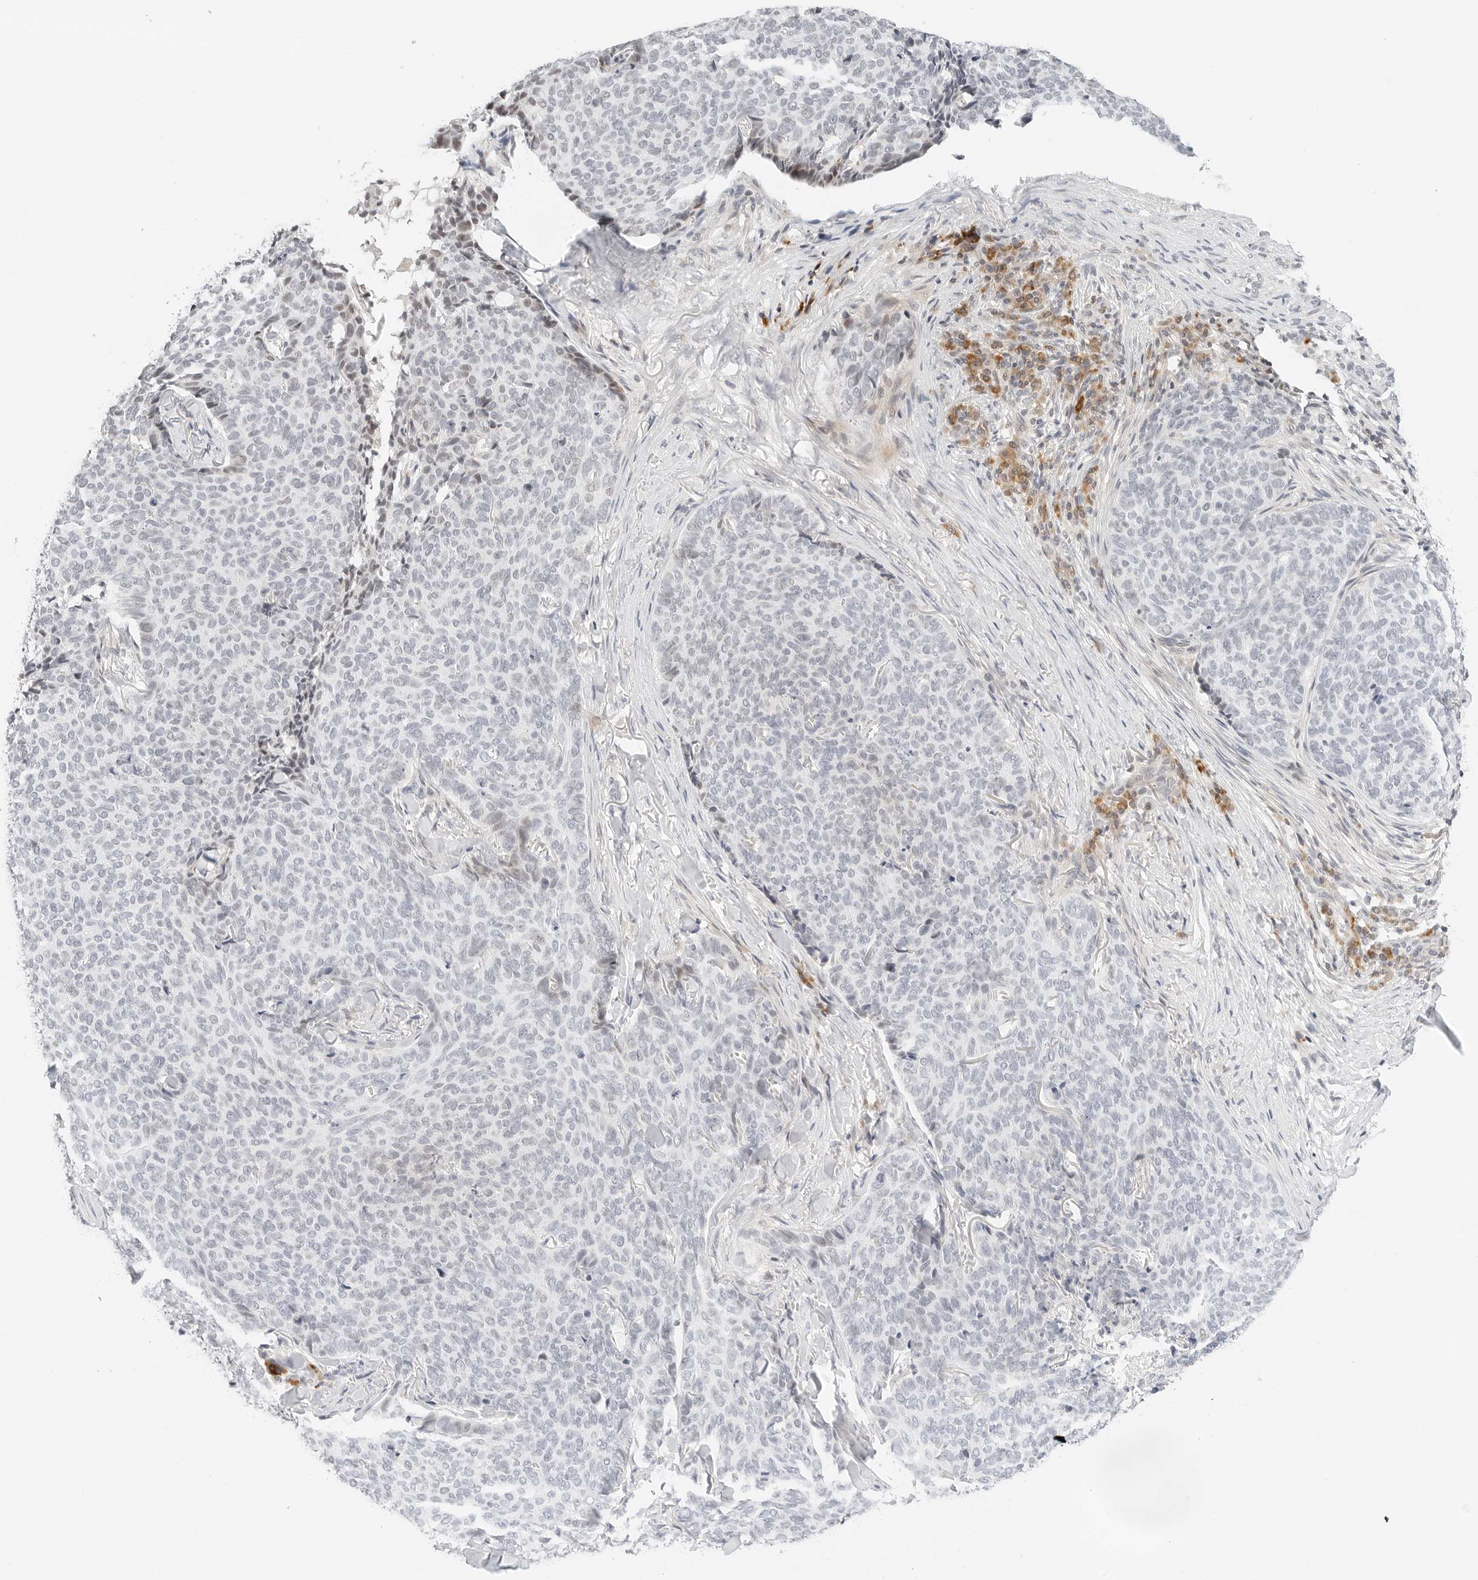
{"staining": {"intensity": "negative", "quantity": "none", "location": "none"}, "tissue": "skin cancer", "cell_type": "Tumor cells", "image_type": "cancer", "snomed": [{"axis": "morphology", "description": "Normal tissue, NOS"}, {"axis": "morphology", "description": "Basal cell carcinoma"}, {"axis": "topography", "description": "Skin"}], "caption": "IHC photomicrograph of skin basal cell carcinoma stained for a protein (brown), which demonstrates no staining in tumor cells.", "gene": "PARP10", "patient": {"sex": "male", "age": 50}}